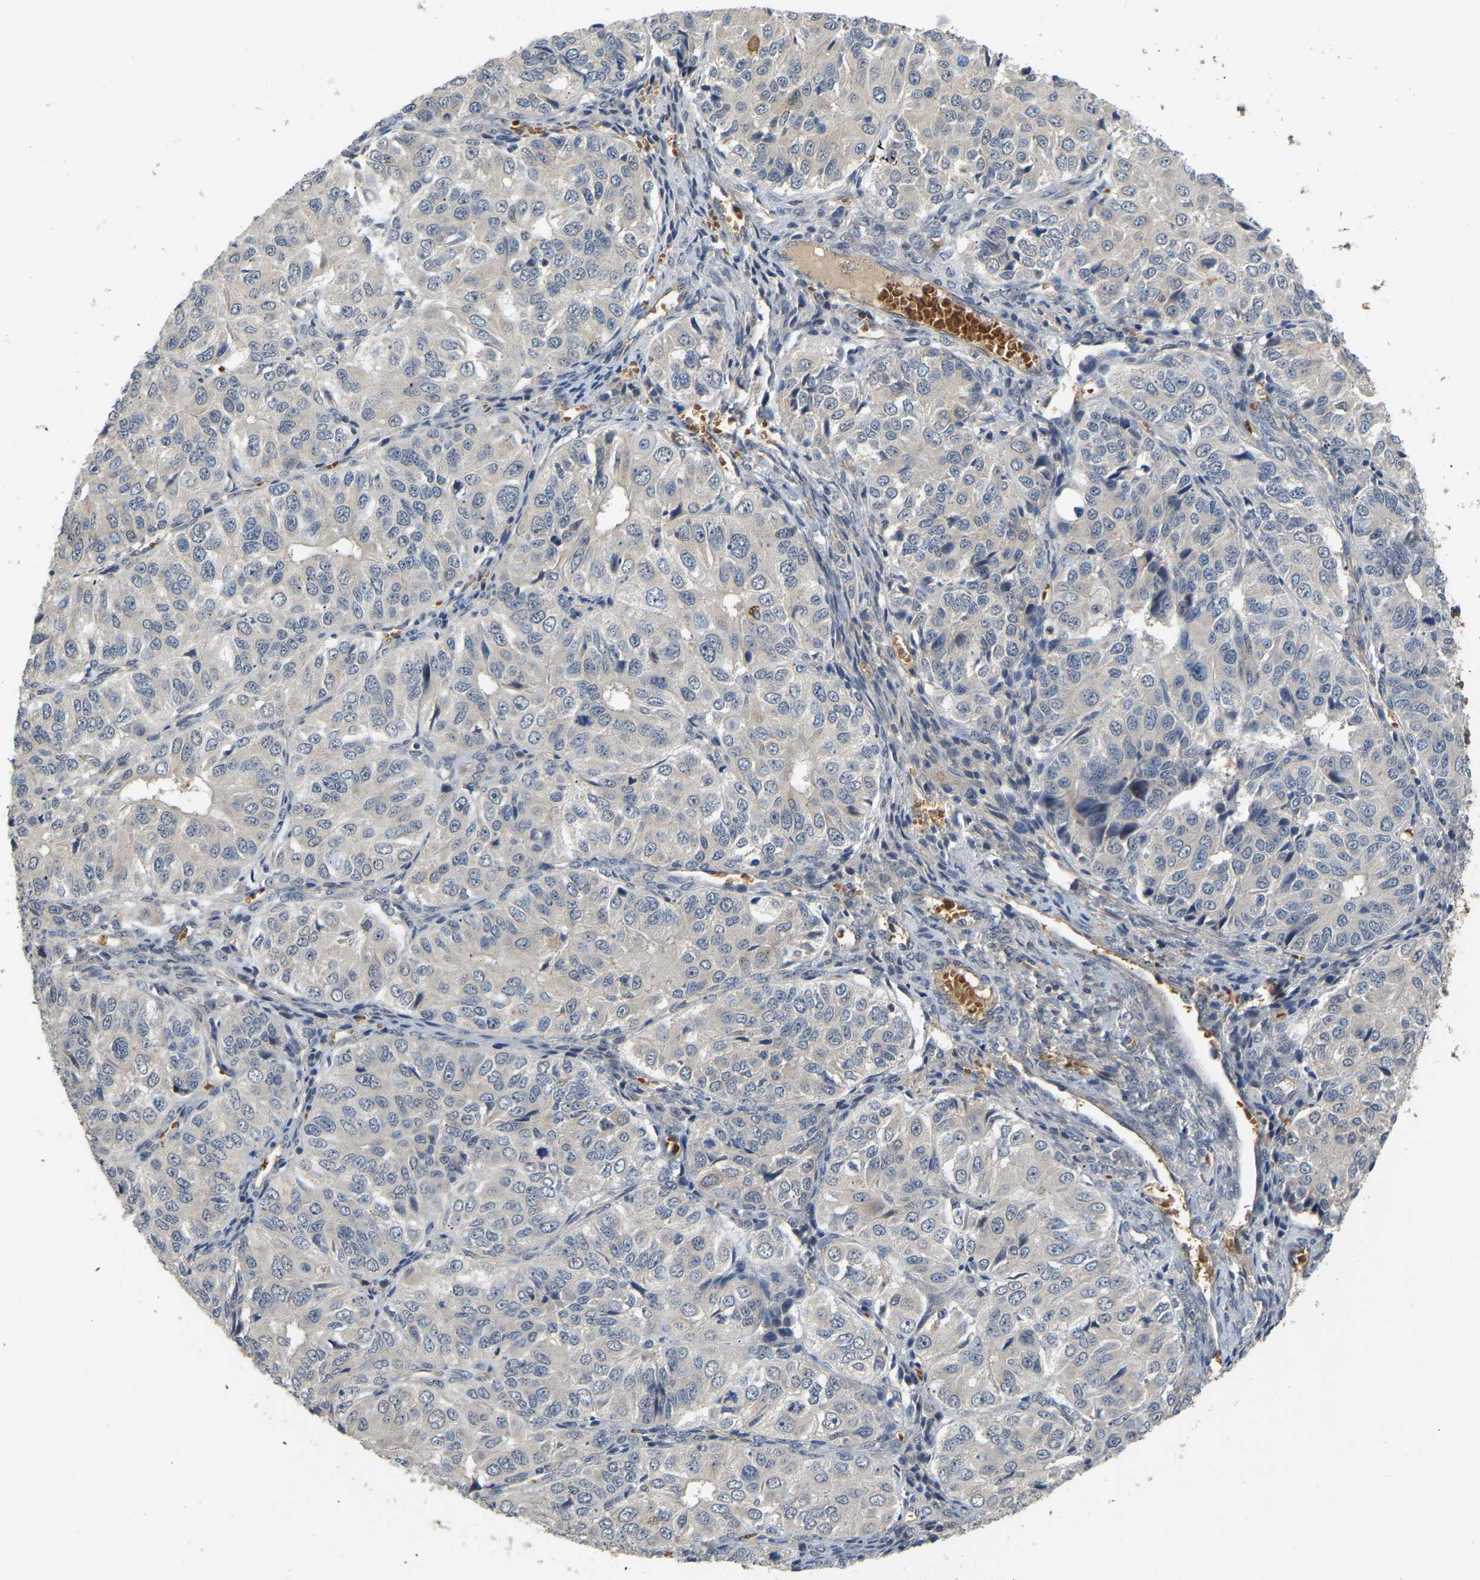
{"staining": {"intensity": "negative", "quantity": "none", "location": "none"}, "tissue": "ovarian cancer", "cell_type": "Tumor cells", "image_type": "cancer", "snomed": [{"axis": "morphology", "description": "Carcinoma, endometroid"}, {"axis": "topography", "description": "Ovary"}], "caption": "Histopathology image shows no significant protein positivity in tumor cells of ovarian cancer (endometroid carcinoma). (DAB (3,3'-diaminobenzidine) immunohistochemistry visualized using brightfield microscopy, high magnification).", "gene": "LIMK2", "patient": {"sex": "female", "age": 51}}